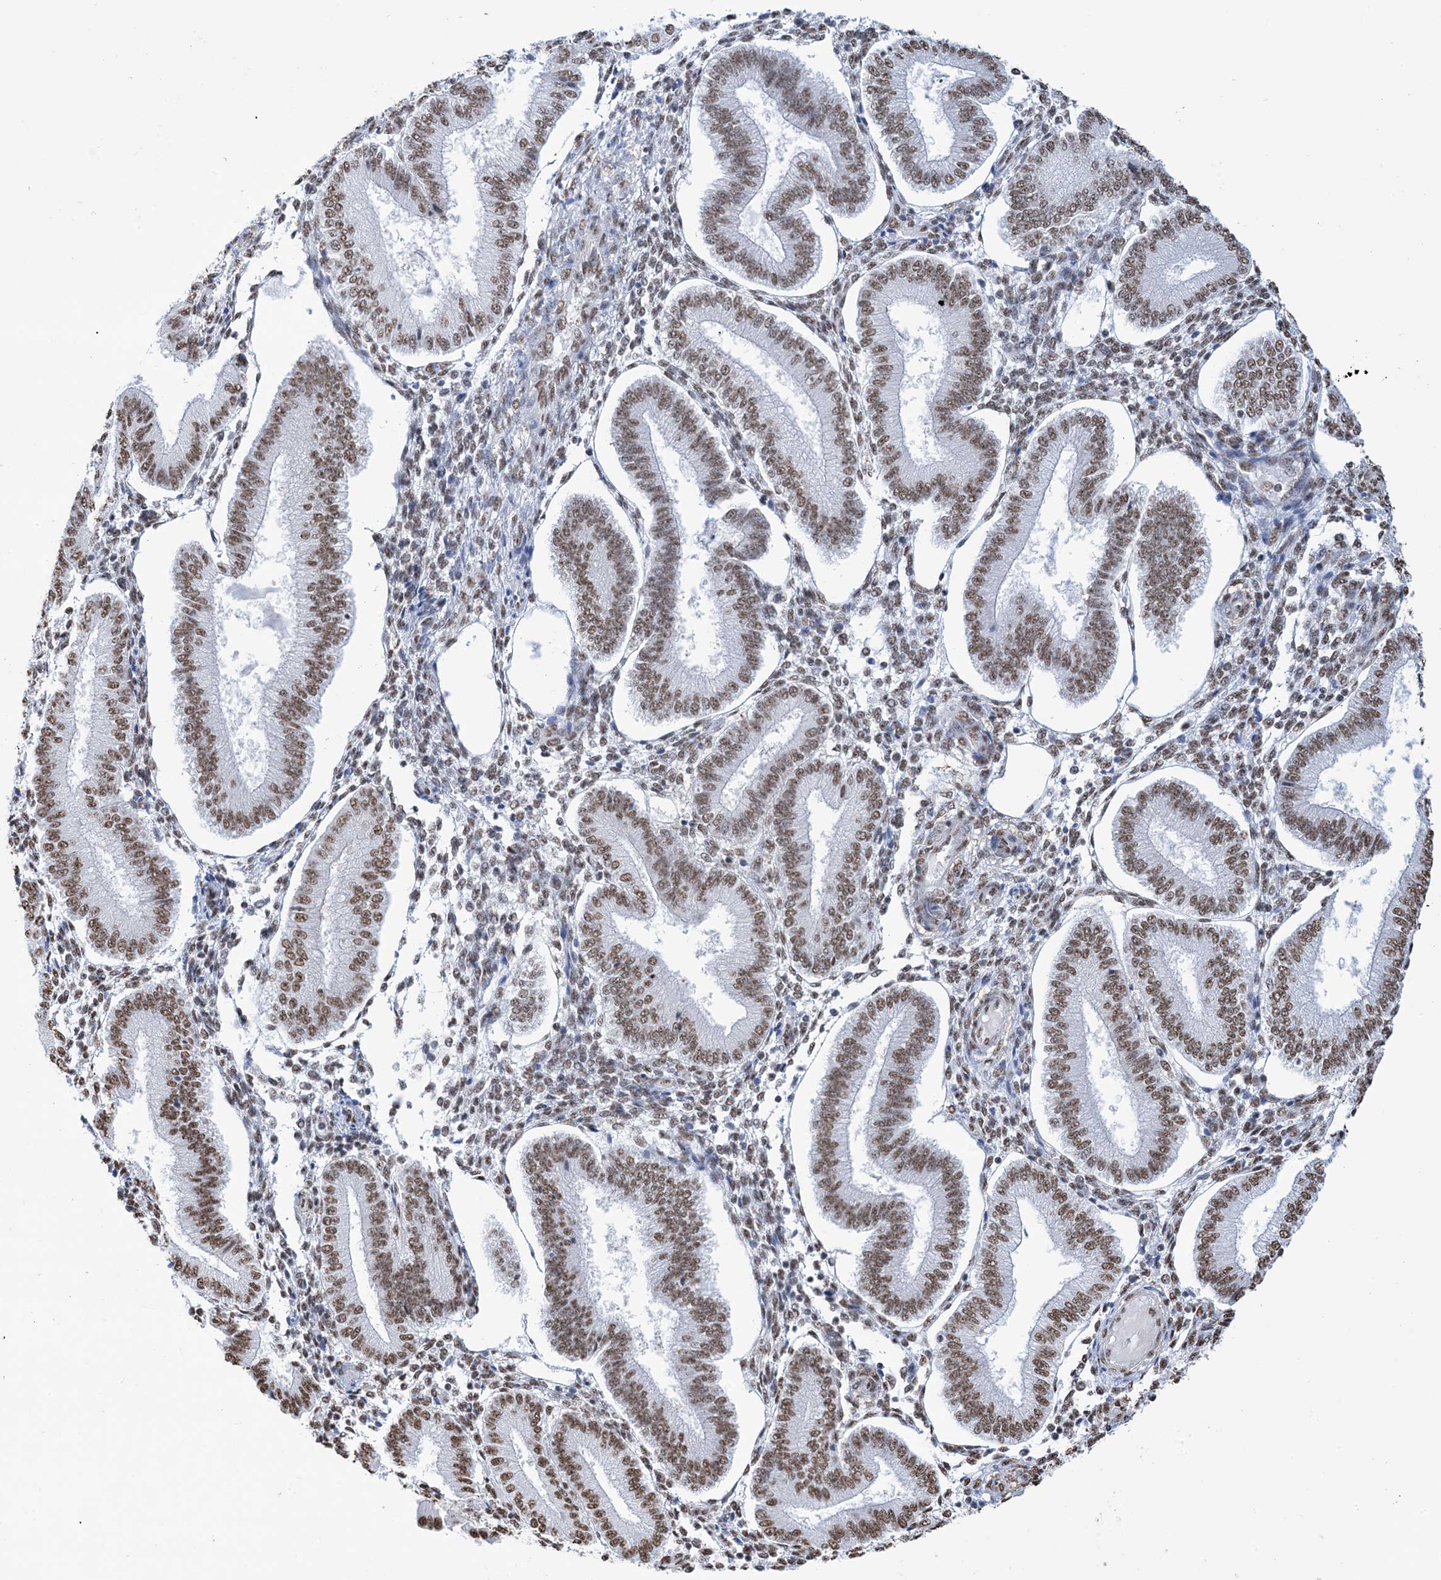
{"staining": {"intensity": "moderate", "quantity": "25%-75%", "location": "nuclear"}, "tissue": "endometrium", "cell_type": "Cells in endometrial stroma", "image_type": "normal", "snomed": [{"axis": "morphology", "description": "Normal tissue, NOS"}, {"axis": "topography", "description": "Endometrium"}], "caption": "Immunohistochemical staining of normal endometrium exhibits moderate nuclear protein expression in approximately 25%-75% of cells in endometrial stroma. The protein is stained brown, and the nuclei are stained in blue (DAB (3,3'-diaminobenzidine) IHC with brightfield microscopy, high magnification).", "gene": "ZNF792", "patient": {"sex": "female", "age": 39}}